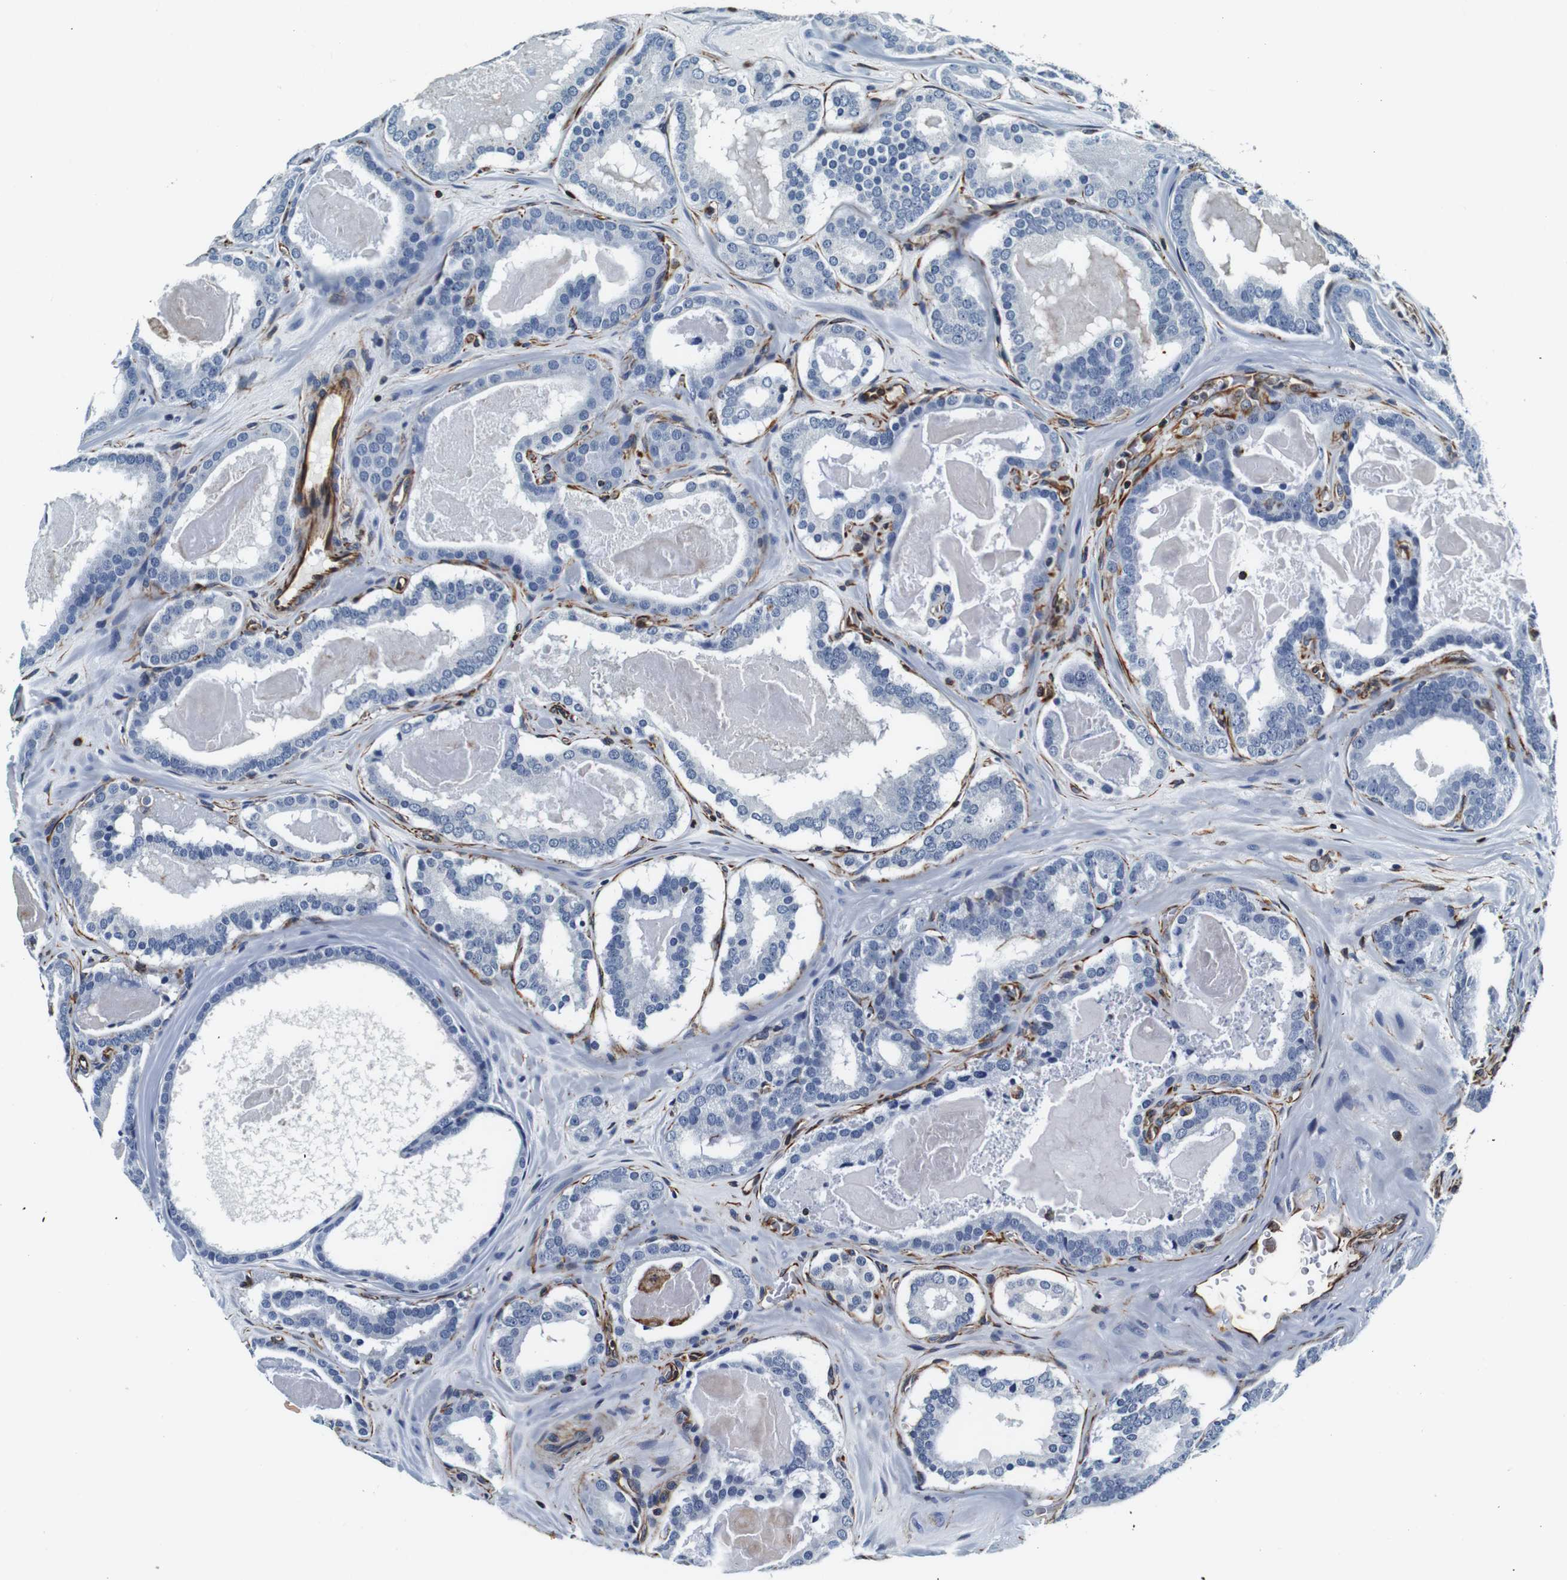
{"staining": {"intensity": "negative", "quantity": "none", "location": "none"}, "tissue": "prostate cancer", "cell_type": "Tumor cells", "image_type": "cancer", "snomed": [{"axis": "morphology", "description": "Adenocarcinoma, High grade"}, {"axis": "topography", "description": "Prostate"}], "caption": "This image is of prostate high-grade adenocarcinoma stained with IHC to label a protein in brown with the nuclei are counter-stained blue. There is no positivity in tumor cells.", "gene": "GJE1", "patient": {"sex": "male", "age": 60}}